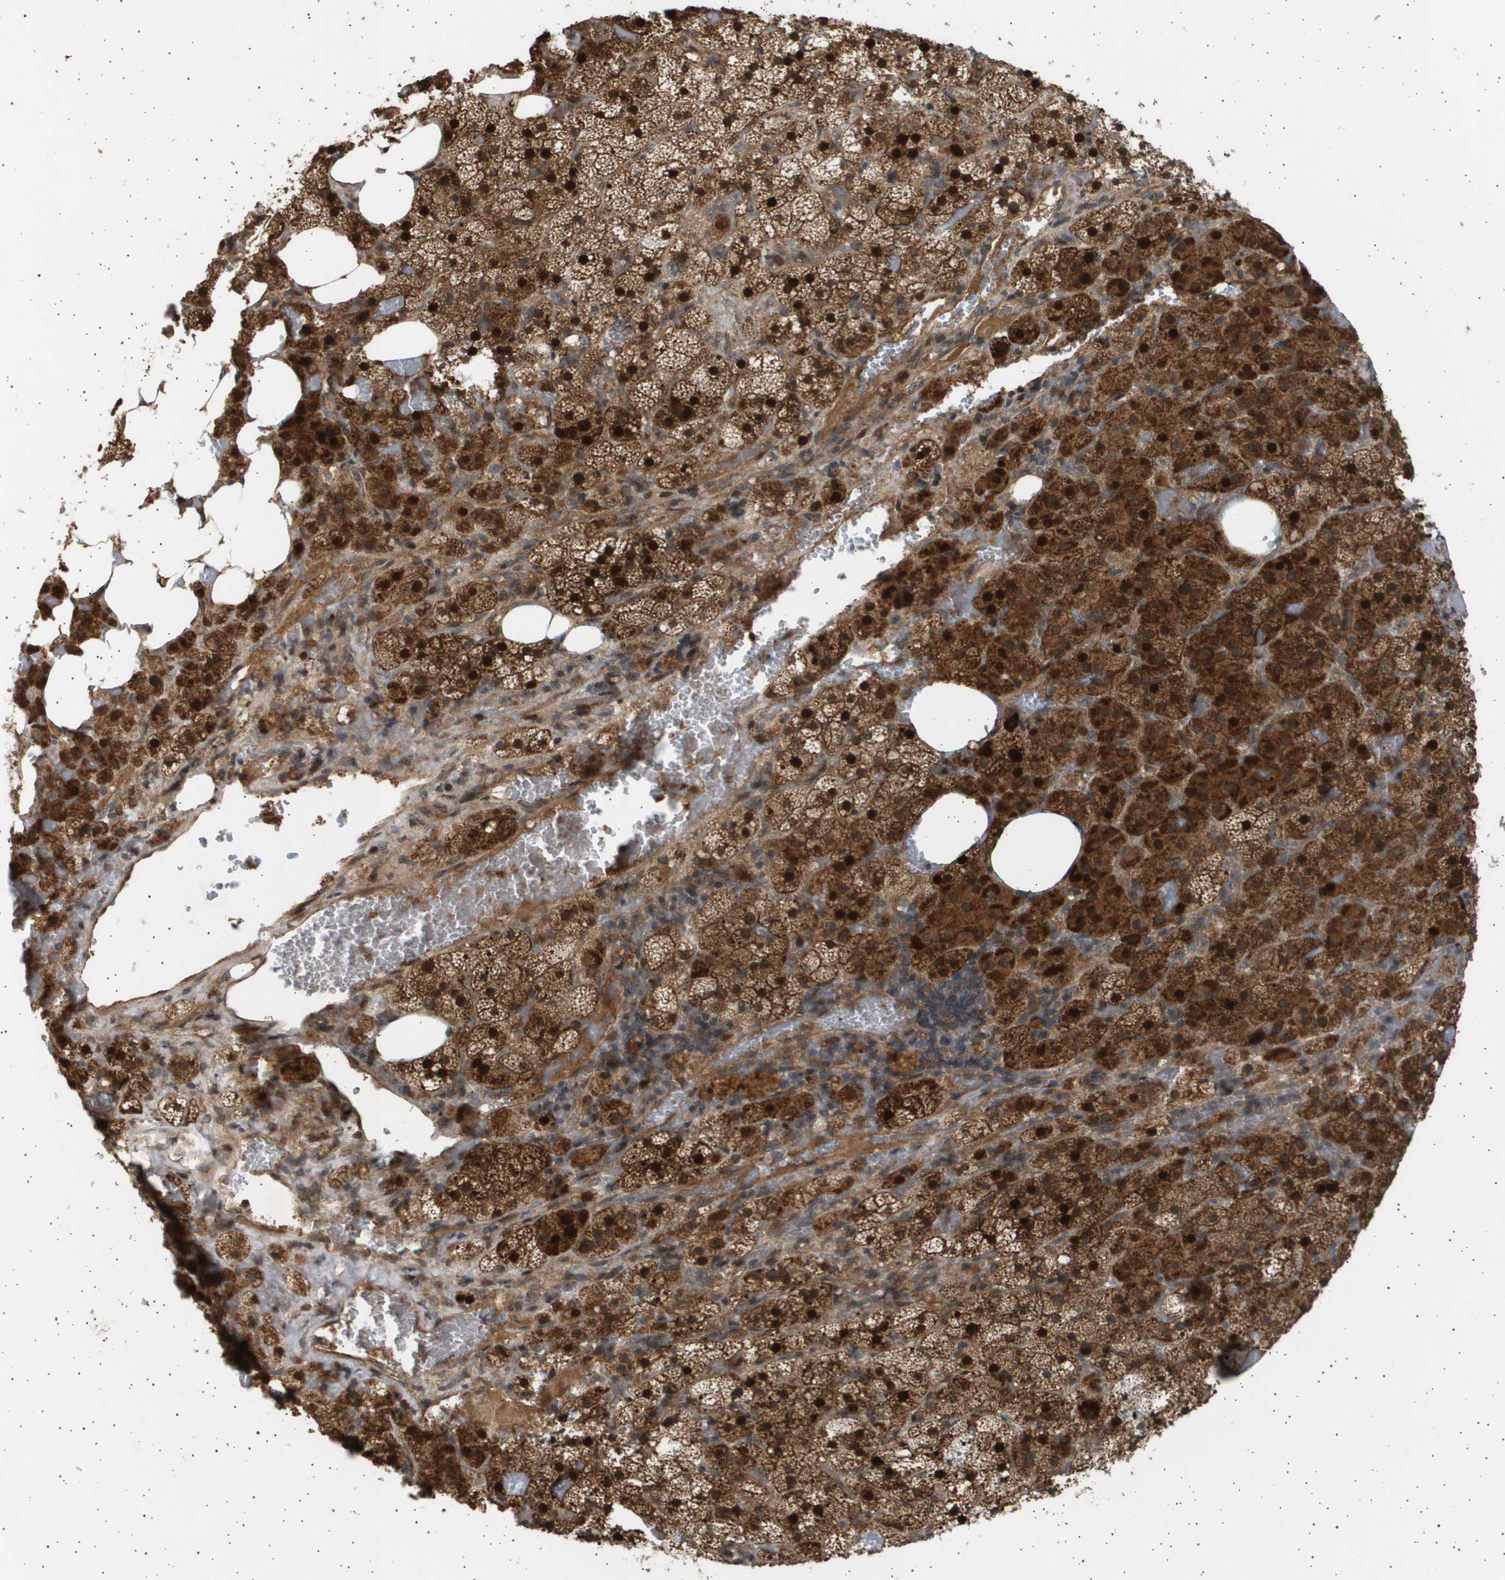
{"staining": {"intensity": "strong", "quantity": ">75%", "location": "cytoplasmic/membranous,nuclear"}, "tissue": "adrenal gland", "cell_type": "Glandular cells", "image_type": "normal", "snomed": [{"axis": "morphology", "description": "Normal tissue, NOS"}, {"axis": "topography", "description": "Adrenal gland"}], "caption": "High-power microscopy captured an immunohistochemistry (IHC) micrograph of unremarkable adrenal gland, revealing strong cytoplasmic/membranous,nuclear positivity in approximately >75% of glandular cells. (DAB (3,3'-diaminobenzidine) = brown stain, brightfield microscopy at high magnification).", "gene": "TNRC6A", "patient": {"sex": "female", "age": 59}}